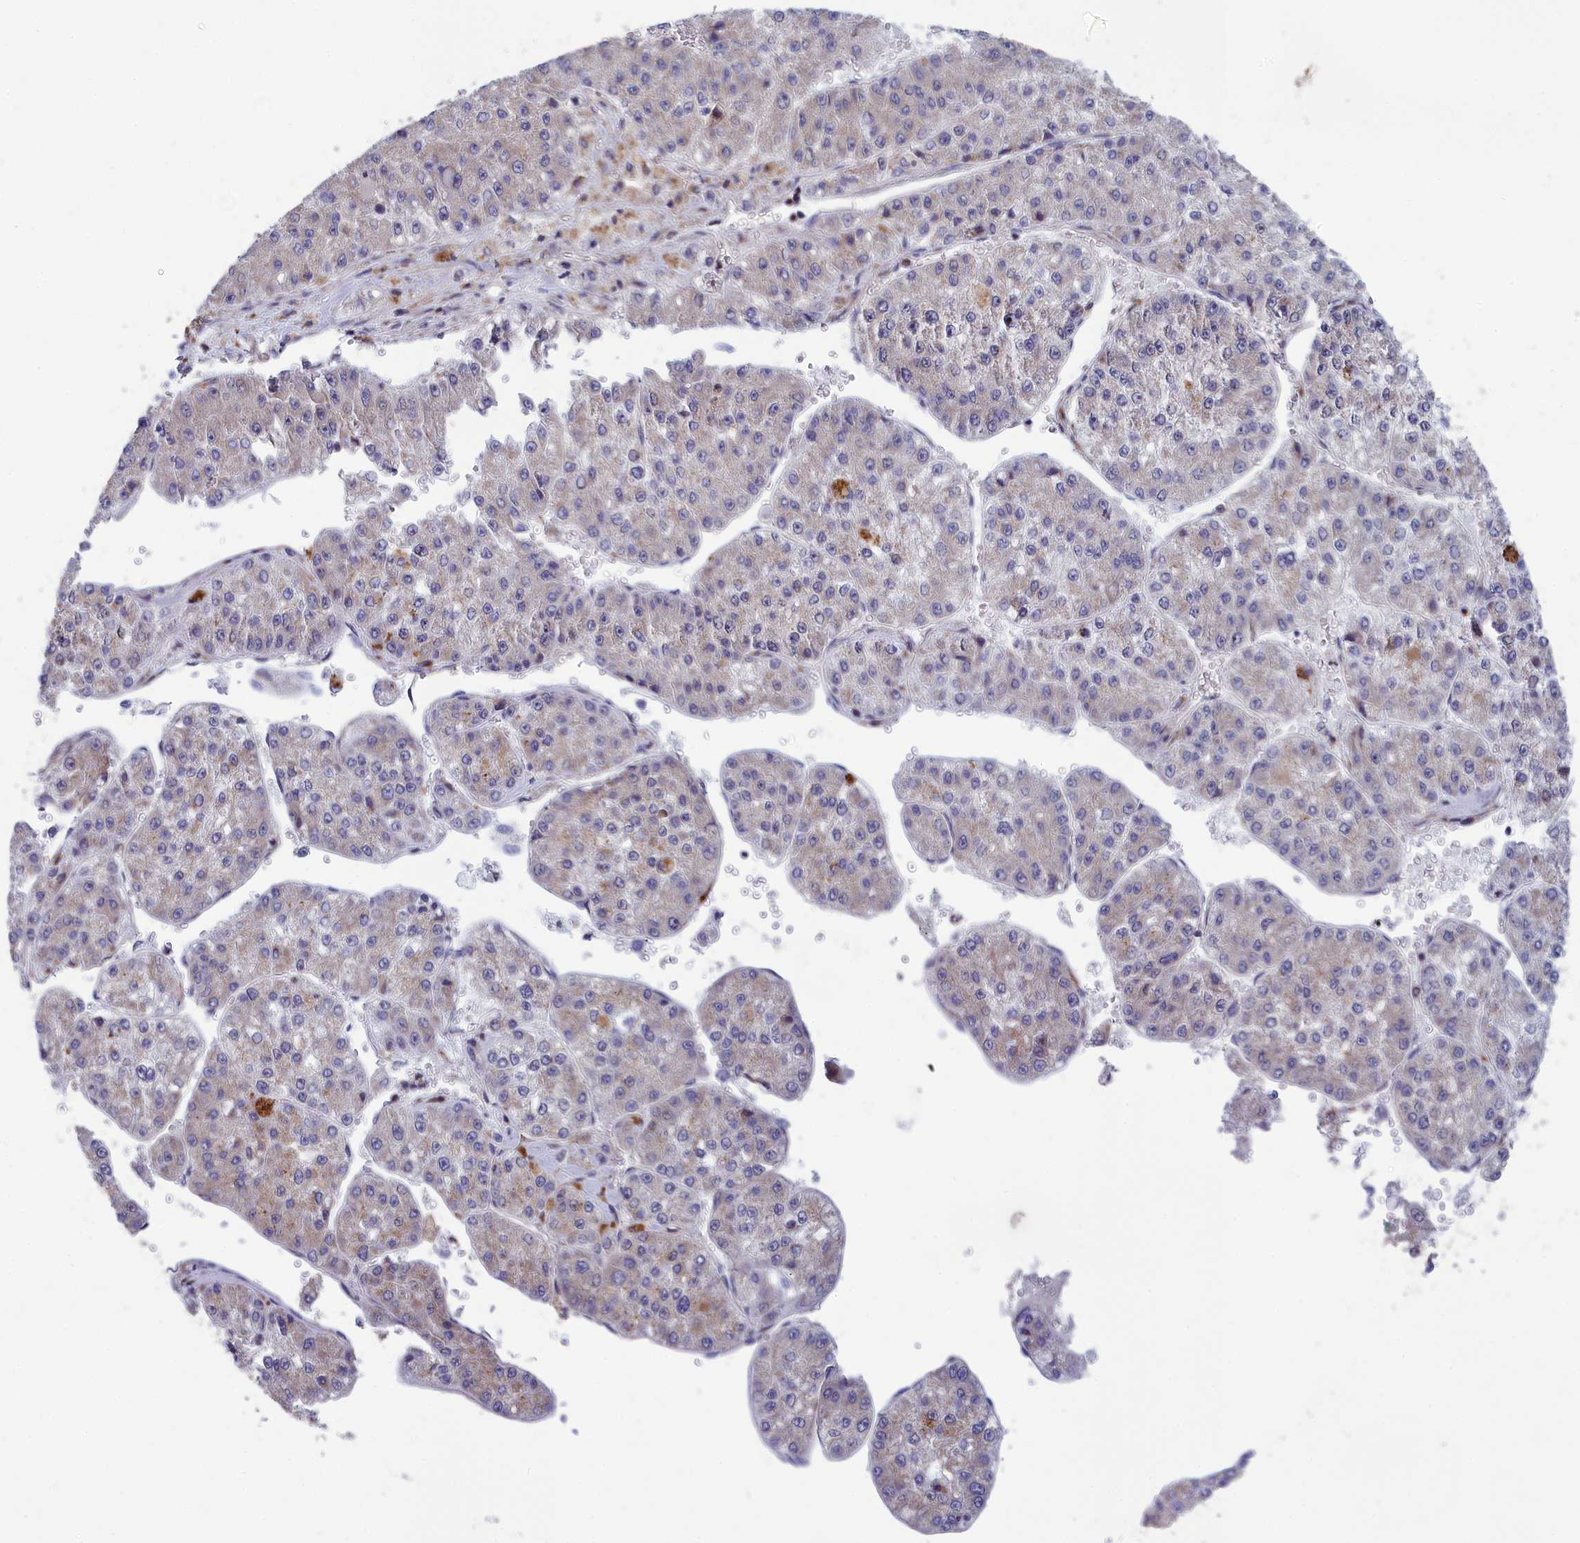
{"staining": {"intensity": "negative", "quantity": "none", "location": "none"}, "tissue": "liver cancer", "cell_type": "Tumor cells", "image_type": "cancer", "snomed": [{"axis": "morphology", "description": "Carcinoma, Hepatocellular, NOS"}, {"axis": "topography", "description": "Liver"}], "caption": "The micrograph displays no significant expression in tumor cells of liver cancer (hepatocellular carcinoma).", "gene": "BLTP2", "patient": {"sex": "female", "age": 73}}